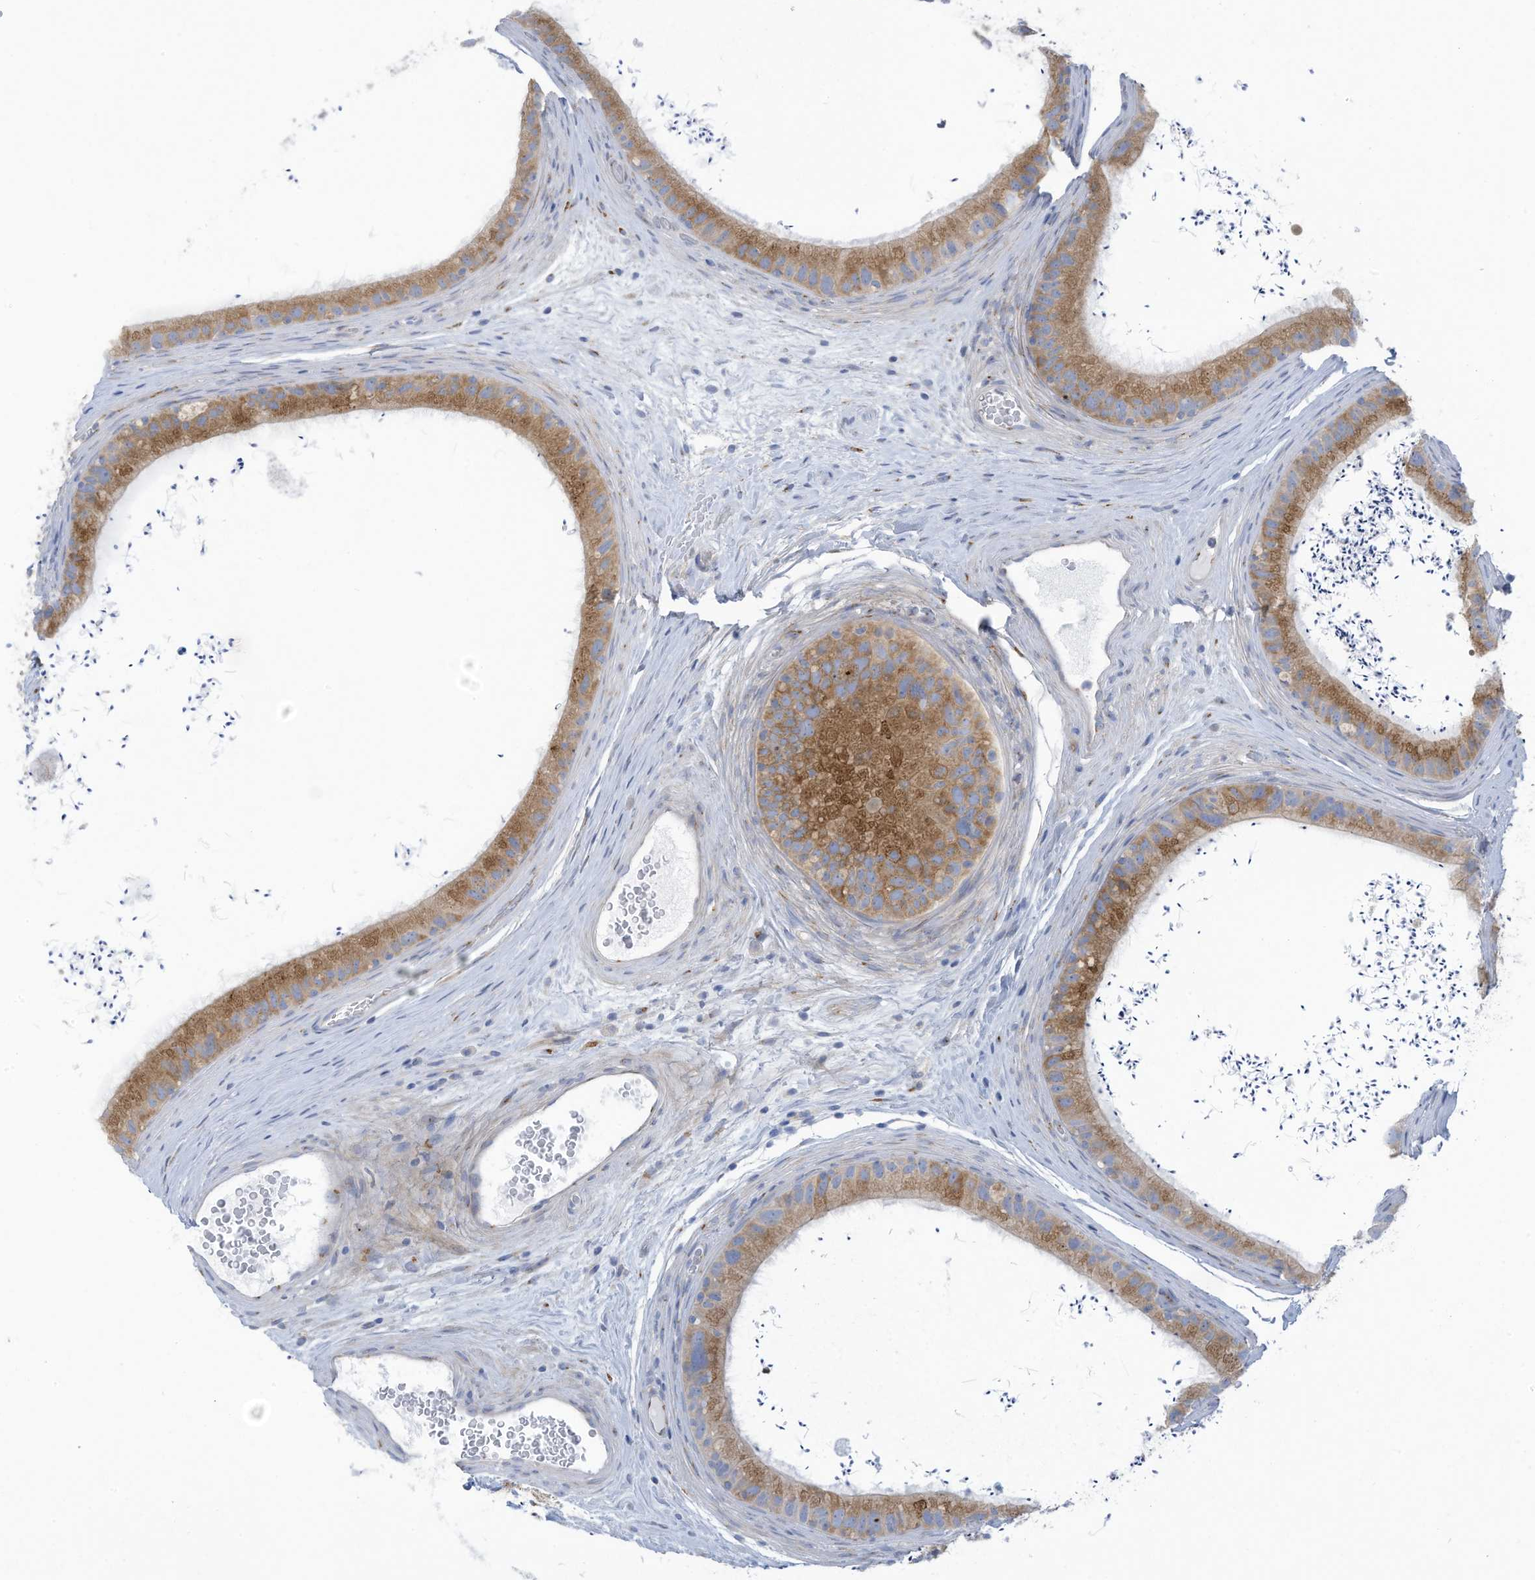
{"staining": {"intensity": "moderate", "quantity": ">75%", "location": "cytoplasmic/membranous"}, "tissue": "epididymis", "cell_type": "Glandular cells", "image_type": "normal", "snomed": [{"axis": "morphology", "description": "Normal tissue, NOS"}, {"axis": "topography", "description": "Epididymis, spermatic cord, NOS"}], "caption": "This is a micrograph of immunohistochemistry (IHC) staining of normal epididymis, which shows moderate positivity in the cytoplasmic/membranous of glandular cells.", "gene": "TRMT2B", "patient": {"sex": "male", "age": 50}}